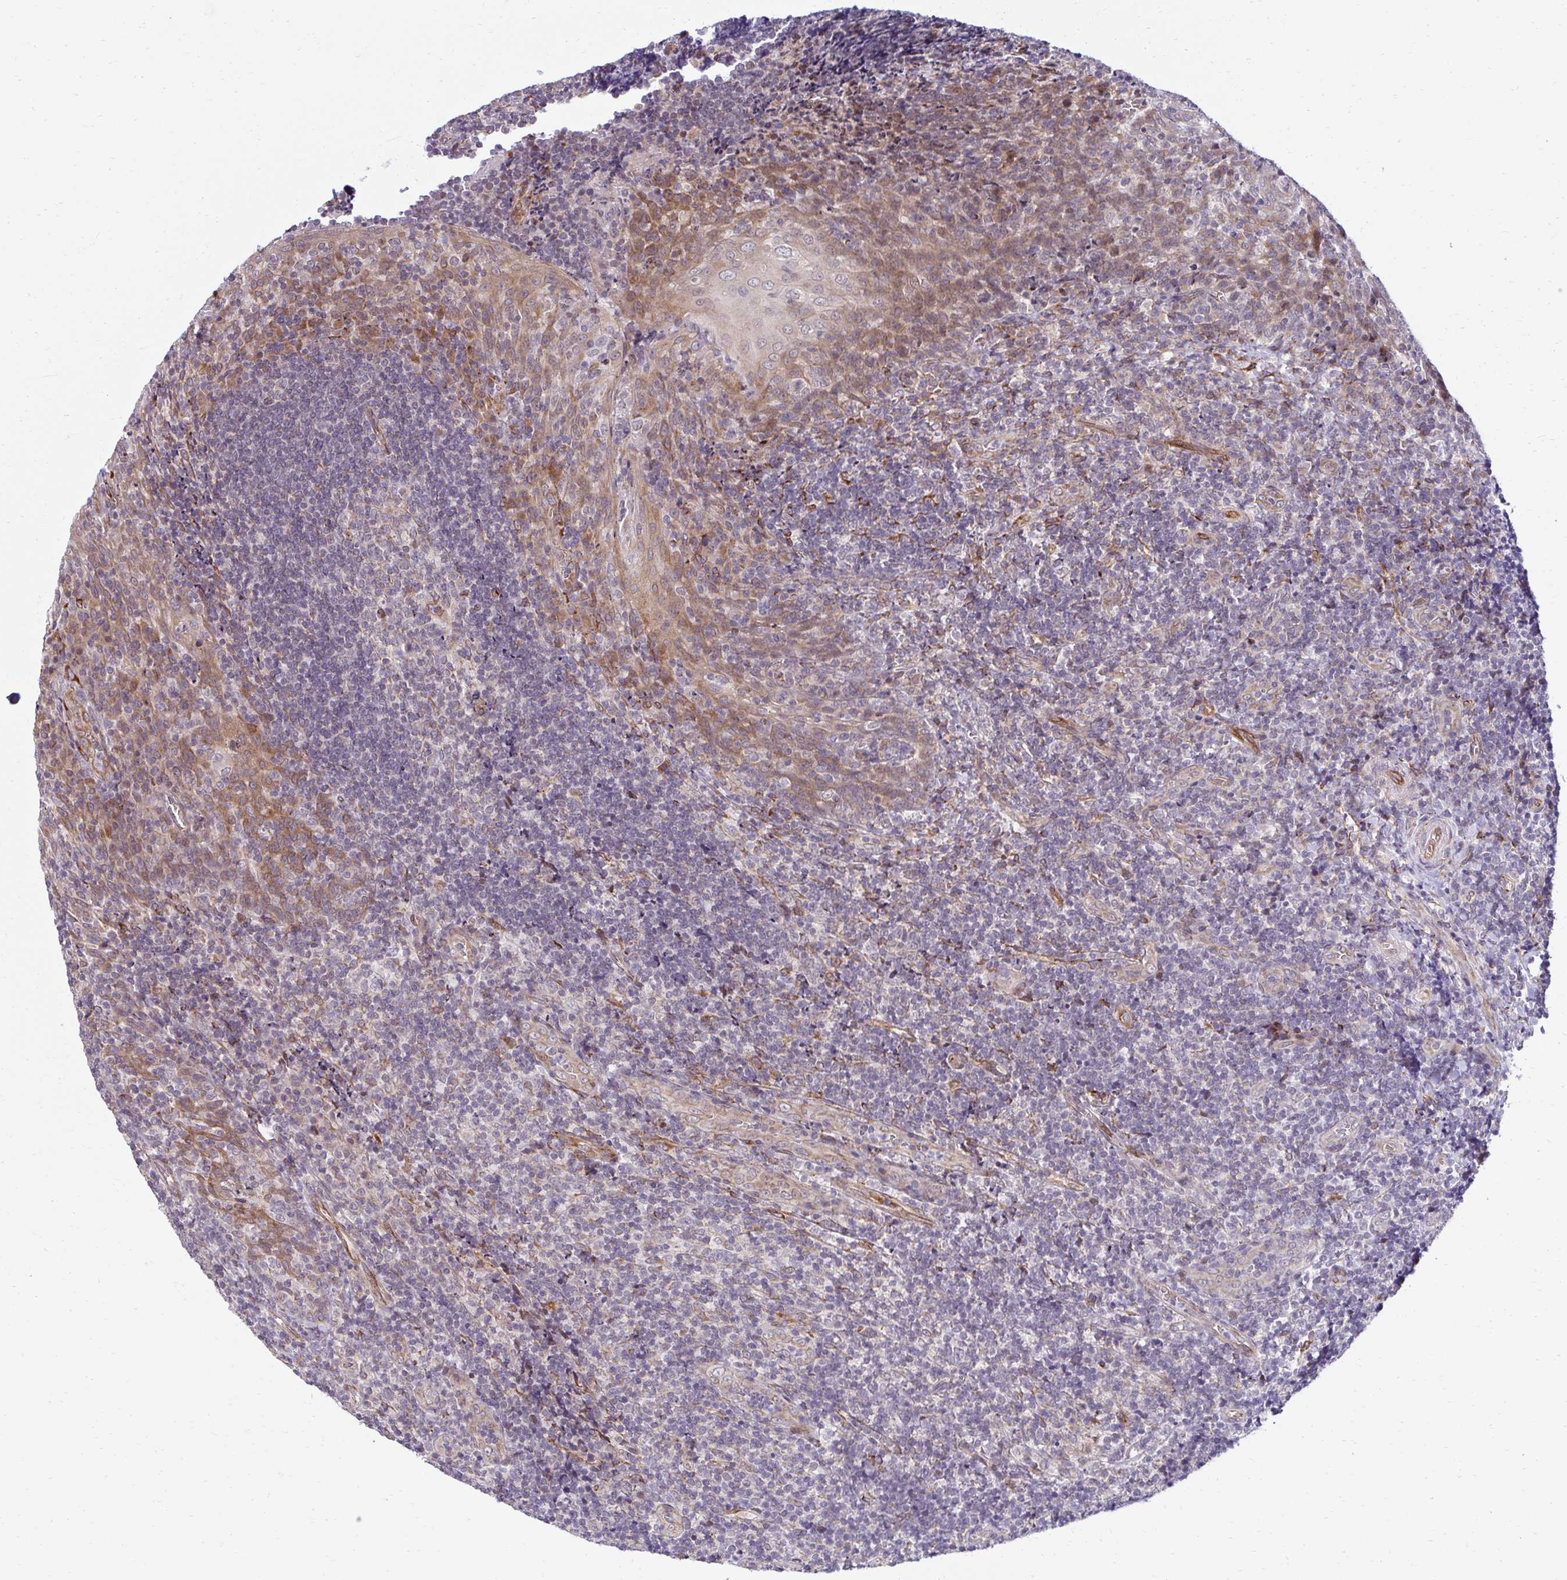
{"staining": {"intensity": "negative", "quantity": "none", "location": "none"}, "tissue": "tonsil", "cell_type": "Germinal center cells", "image_type": "normal", "snomed": [{"axis": "morphology", "description": "Normal tissue, NOS"}, {"axis": "topography", "description": "Tonsil"}], "caption": "Tonsil was stained to show a protein in brown. There is no significant positivity in germinal center cells. The staining was performed using DAB to visualize the protein expression in brown, while the nuclei were stained in blue with hematoxylin (Magnification: 20x).", "gene": "HPS1", "patient": {"sex": "male", "age": 17}}